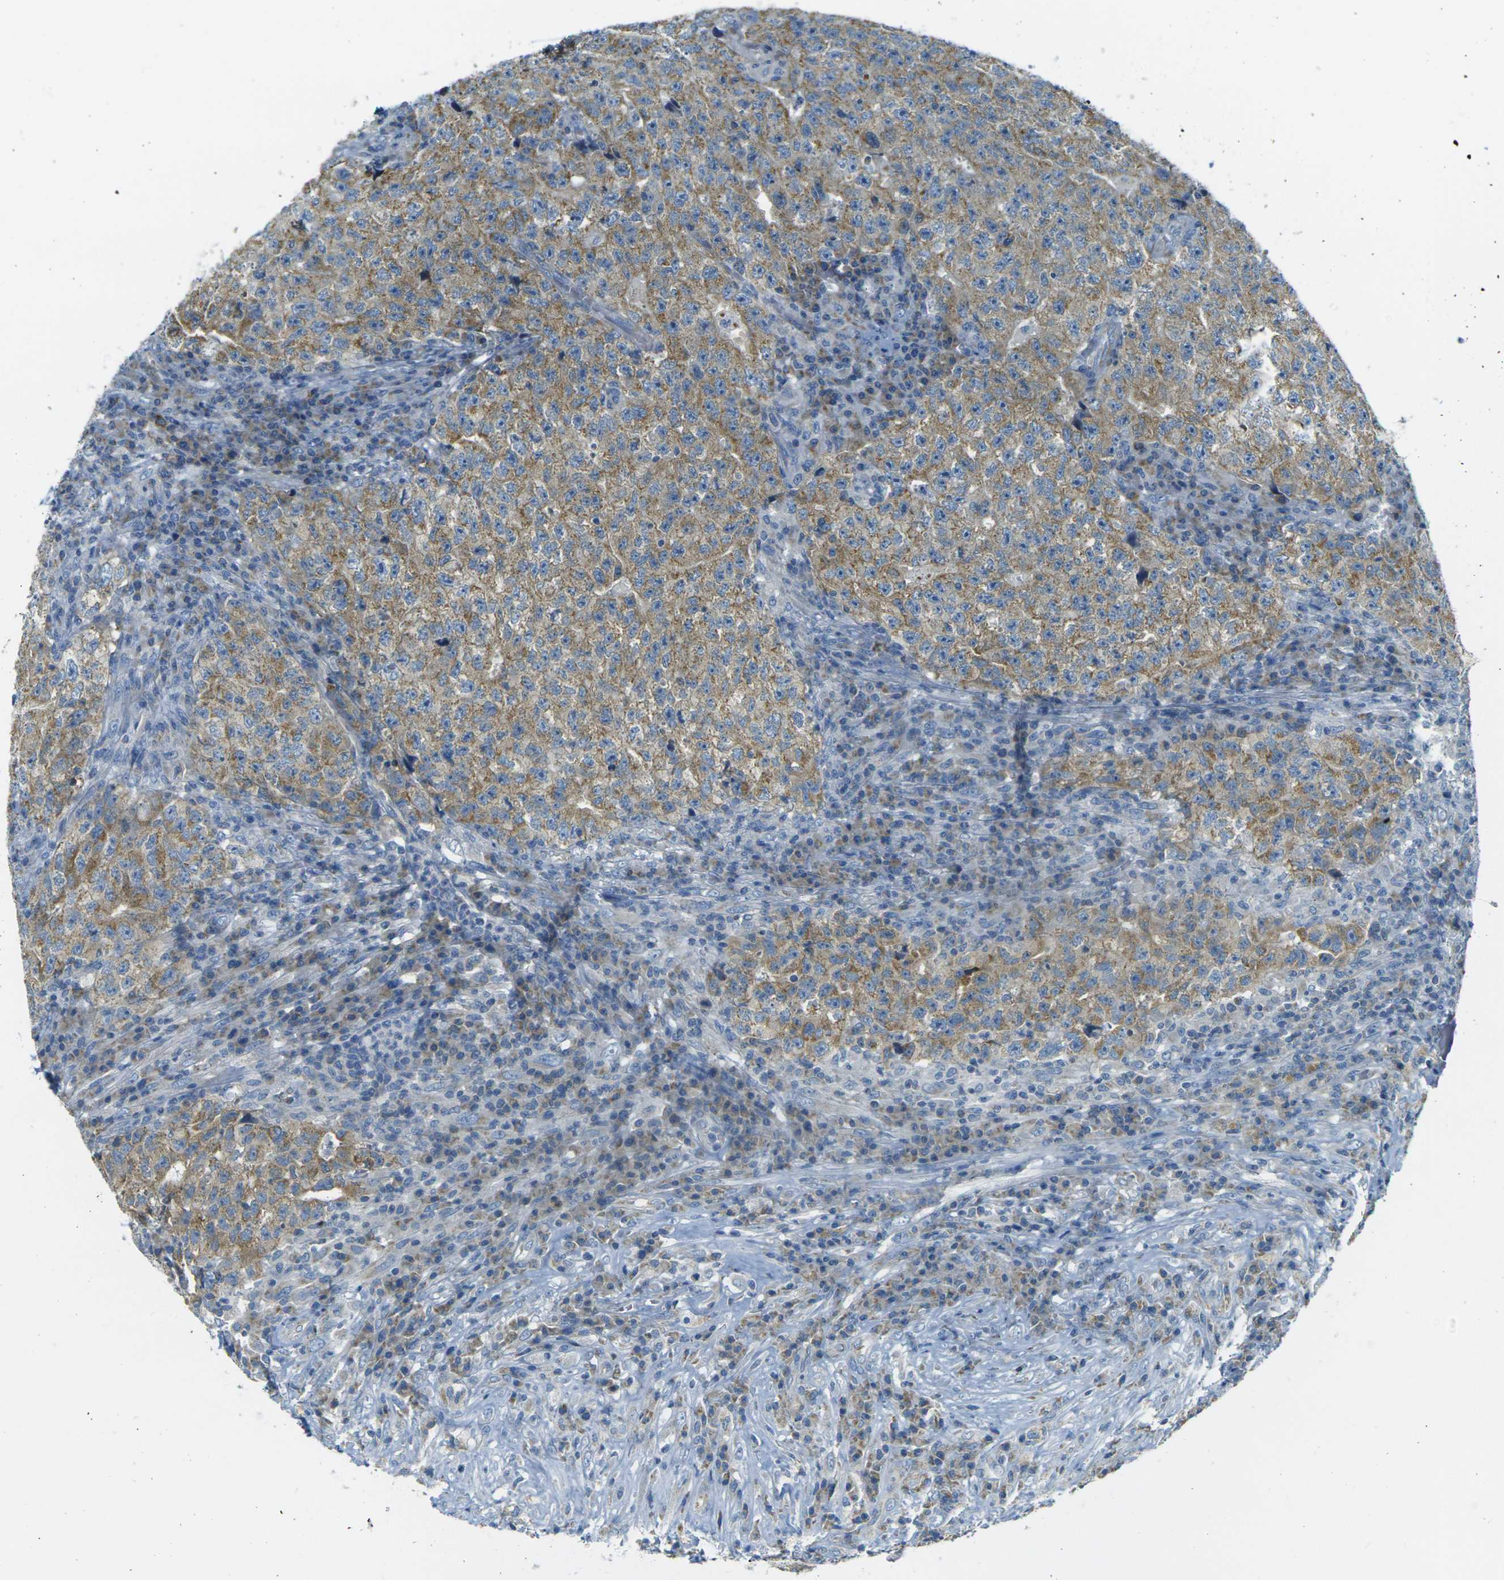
{"staining": {"intensity": "moderate", "quantity": ">75%", "location": "cytoplasmic/membranous"}, "tissue": "testis cancer", "cell_type": "Tumor cells", "image_type": "cancer", "snomed": [{"axis": "morphology", "description": "Necrosis, NOS"}, {"axis": "morphology", "description": "Carcinoma, Embryonal, NOS"}, {"axis": "topography", "description": "Testis"}], "caption": "Tumor cells display medium levels of moderate cytoplasmic/membranous positivity in about >75% of cells in human testis cancer.", "gene": "PARD6B", "patient": {"sex": "male", "age": 19}}